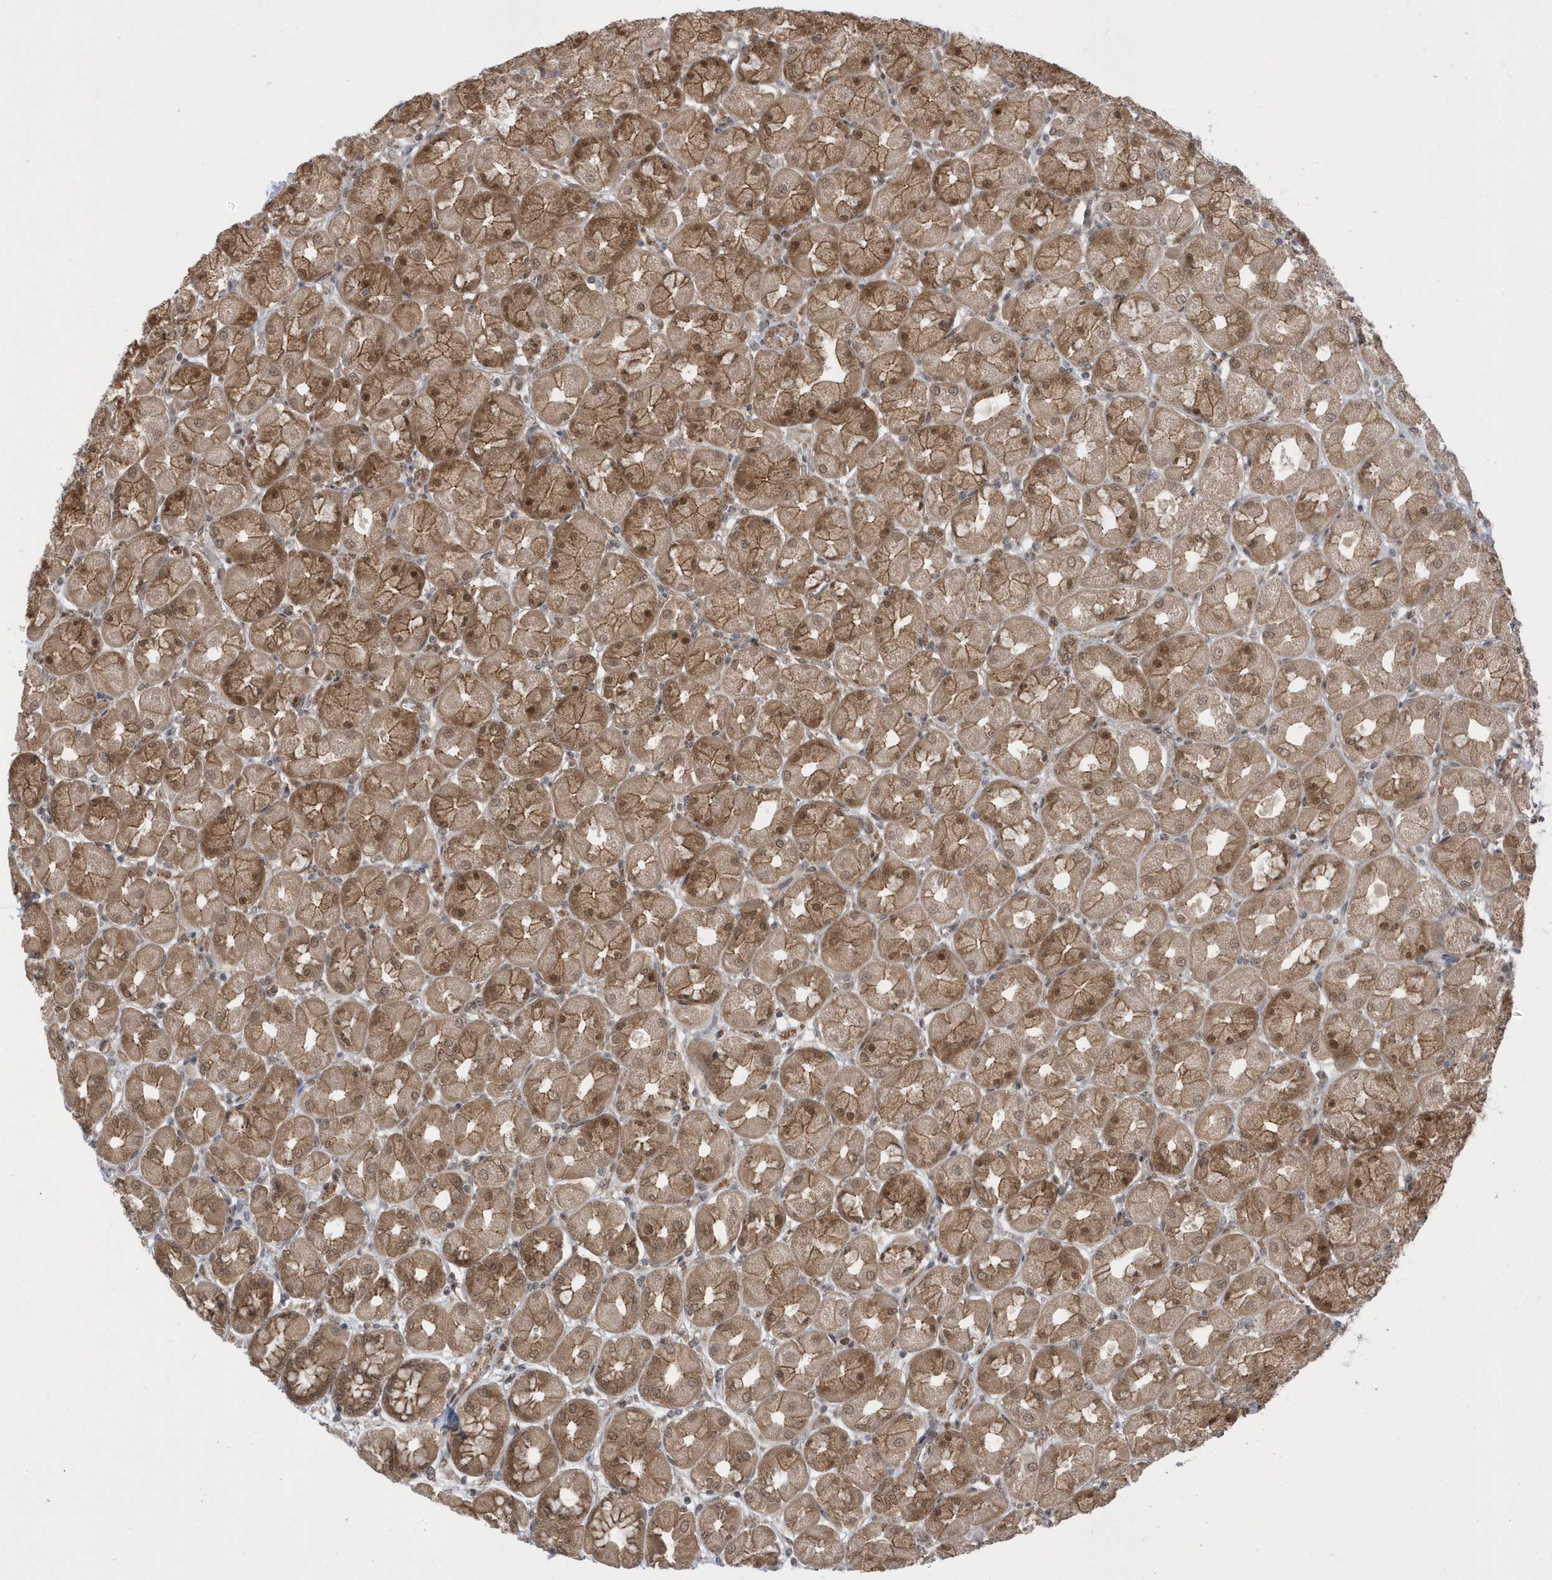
{"staining": {"intensity": "strong", "quantity": "25%-75%", "location": "cytoplasmic/membranous,nuclear"}, "tissue": "stomach", "cell_type": "Glandular cells", "image_type": "normal", "snomed": [{"axis": "morphology", "description": "Normal tissue, NOS"}, {"axis": "topography", "description": "Stomach, upper"}], "caption": "IHC micrograph of unremarkable stomach: human stomach stained using IHC demonstrates high levels of strong protein expression localized specifically in the cytoplasmic/membranous,nuclear of glandular cells, appearing as a cytoplasmic/membranous,nuclear brown color.", "gene": "USP53", "patient": {"sex": "female", "age": 56}}